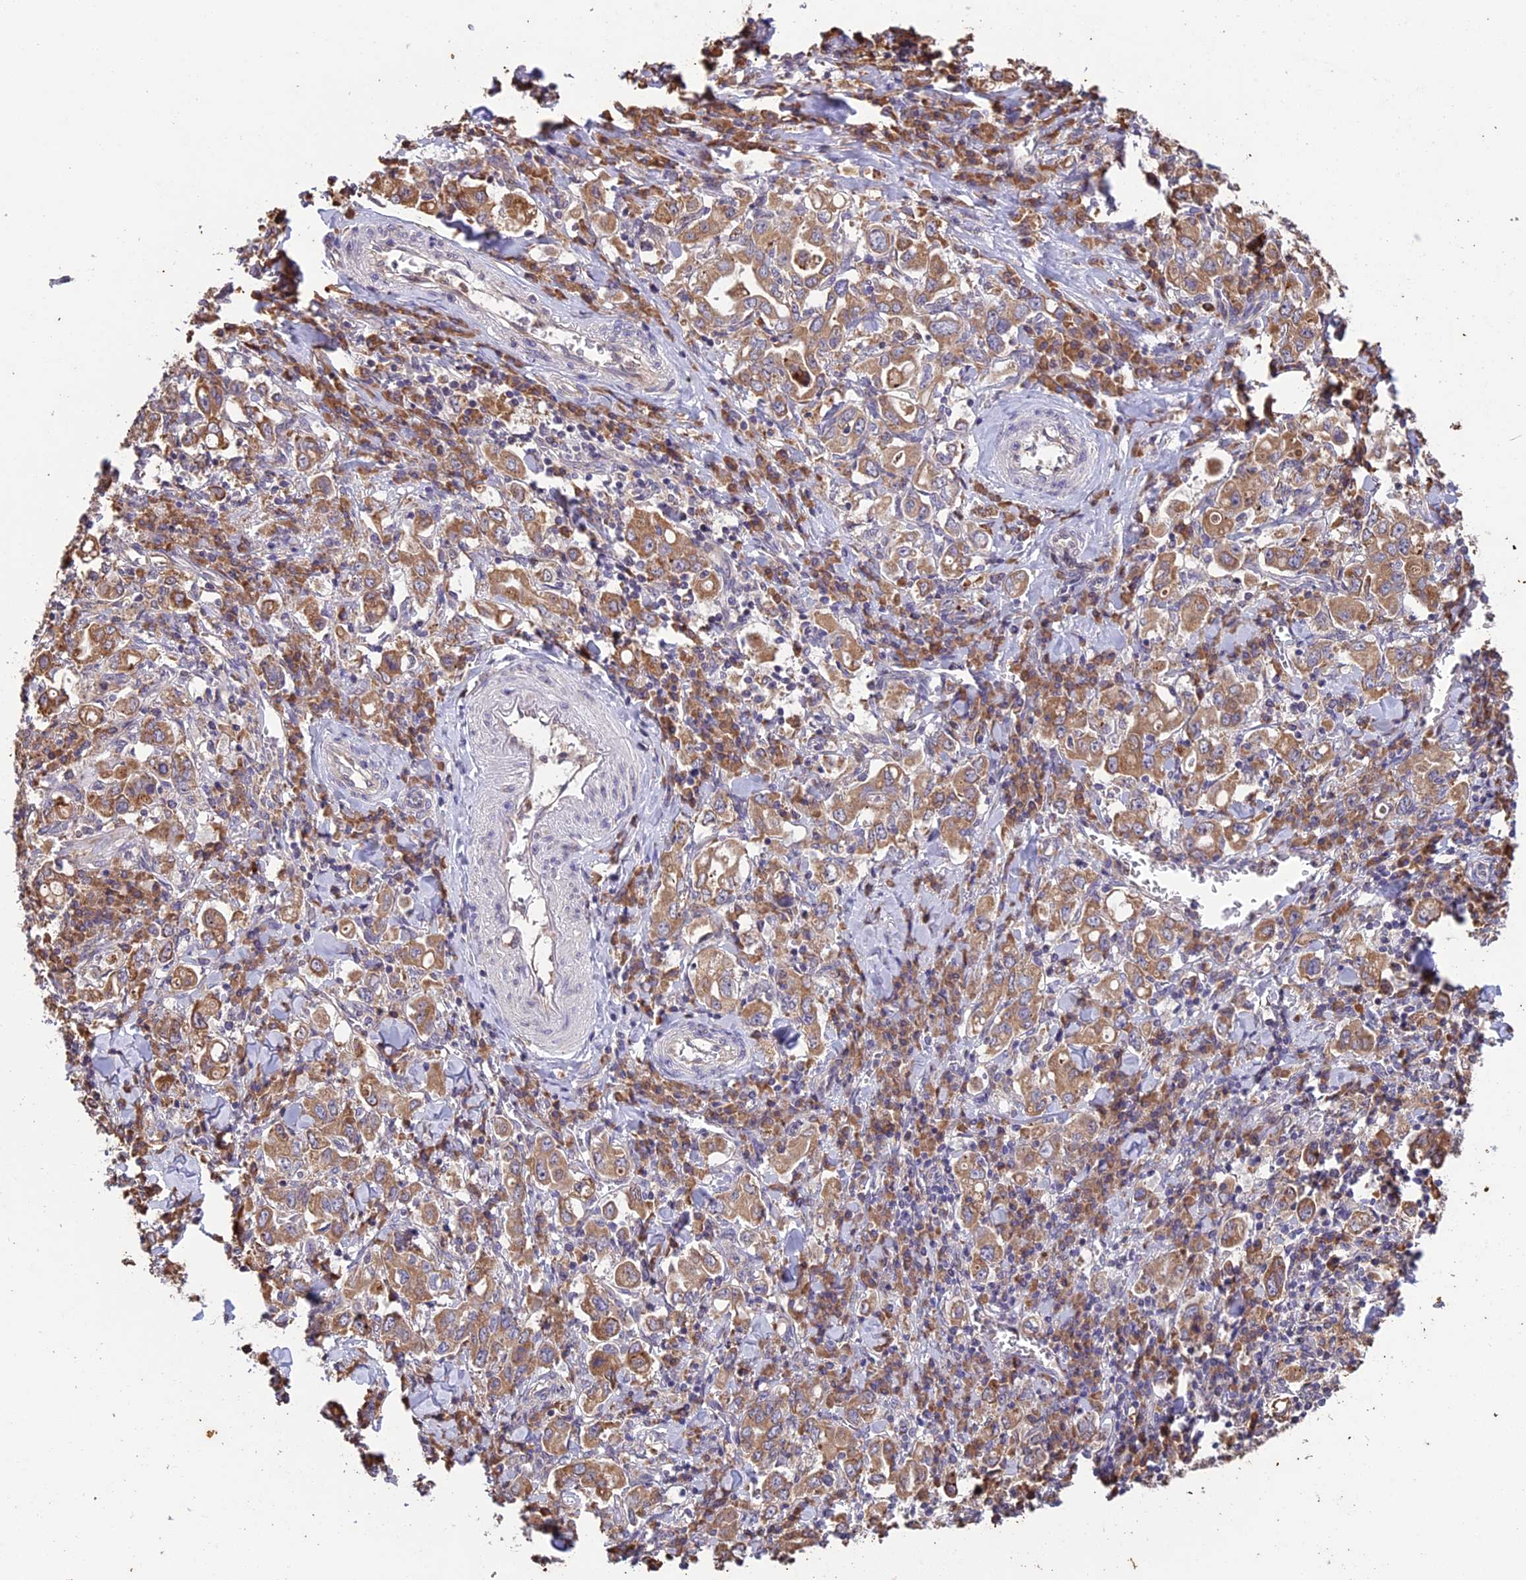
{"staining": {"intensity": "moderate", "quantity": ">75%", "location": "cytoplasmic/membranous"}, "tissue": "stomach cancer", "cell_type": "Tumor cells", "image_type": "cancer", "snomed": [{"axis": "morphology", "description": "Adenocarcinoma, NOS"}, {"axis": "topography", "description": "Stomach, upper"}], "caption": "About >75% of tumor cells in human stomach cancer show moderate cytoplasmic/membranous protein staining as visualized by brown immunohistochemical staining.", "gene": "DMRTA2", "patient": {"sex": "male", "age": 62}}